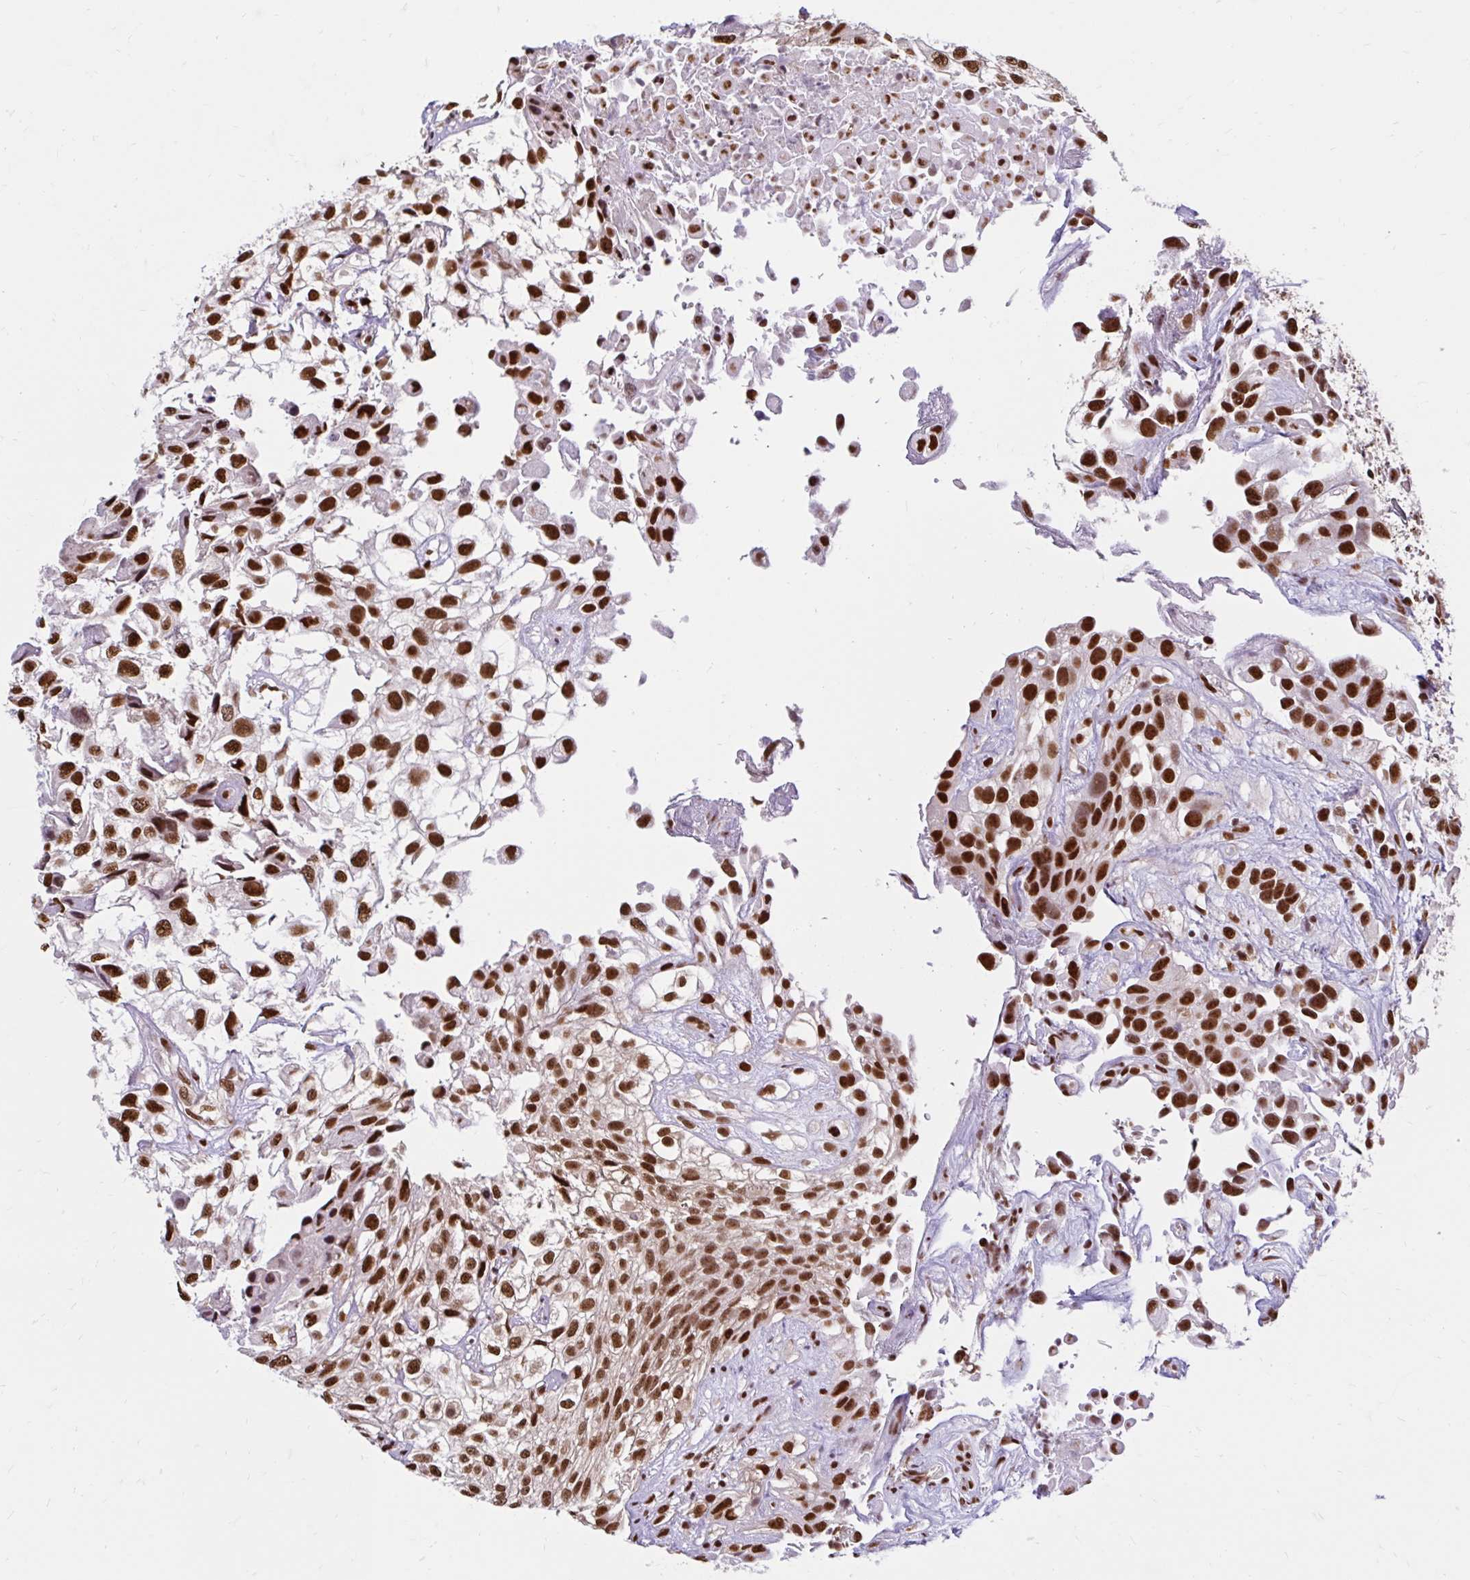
{"staining": {"intensity": "strong", "quantity": ">75%", "location": "nuclear"}, "tissue": "urothelial cancer", "cell_type": "Tumor cells", "image_type": "cancer", "snomed": [{"axis": "morphology", "description": "Urothelial carcinoma, High grade"}, {"axis": "topography", "description": "Urinary bladder"}], "caption": "The histopathology image exhibits immunohistochemical staining of urothelial cancer. There is strong nuclear expression is appreciated in about >75% of tumor cells.", "gene": "ABCA9", "patient": {"sex": "male", "age": 56}}